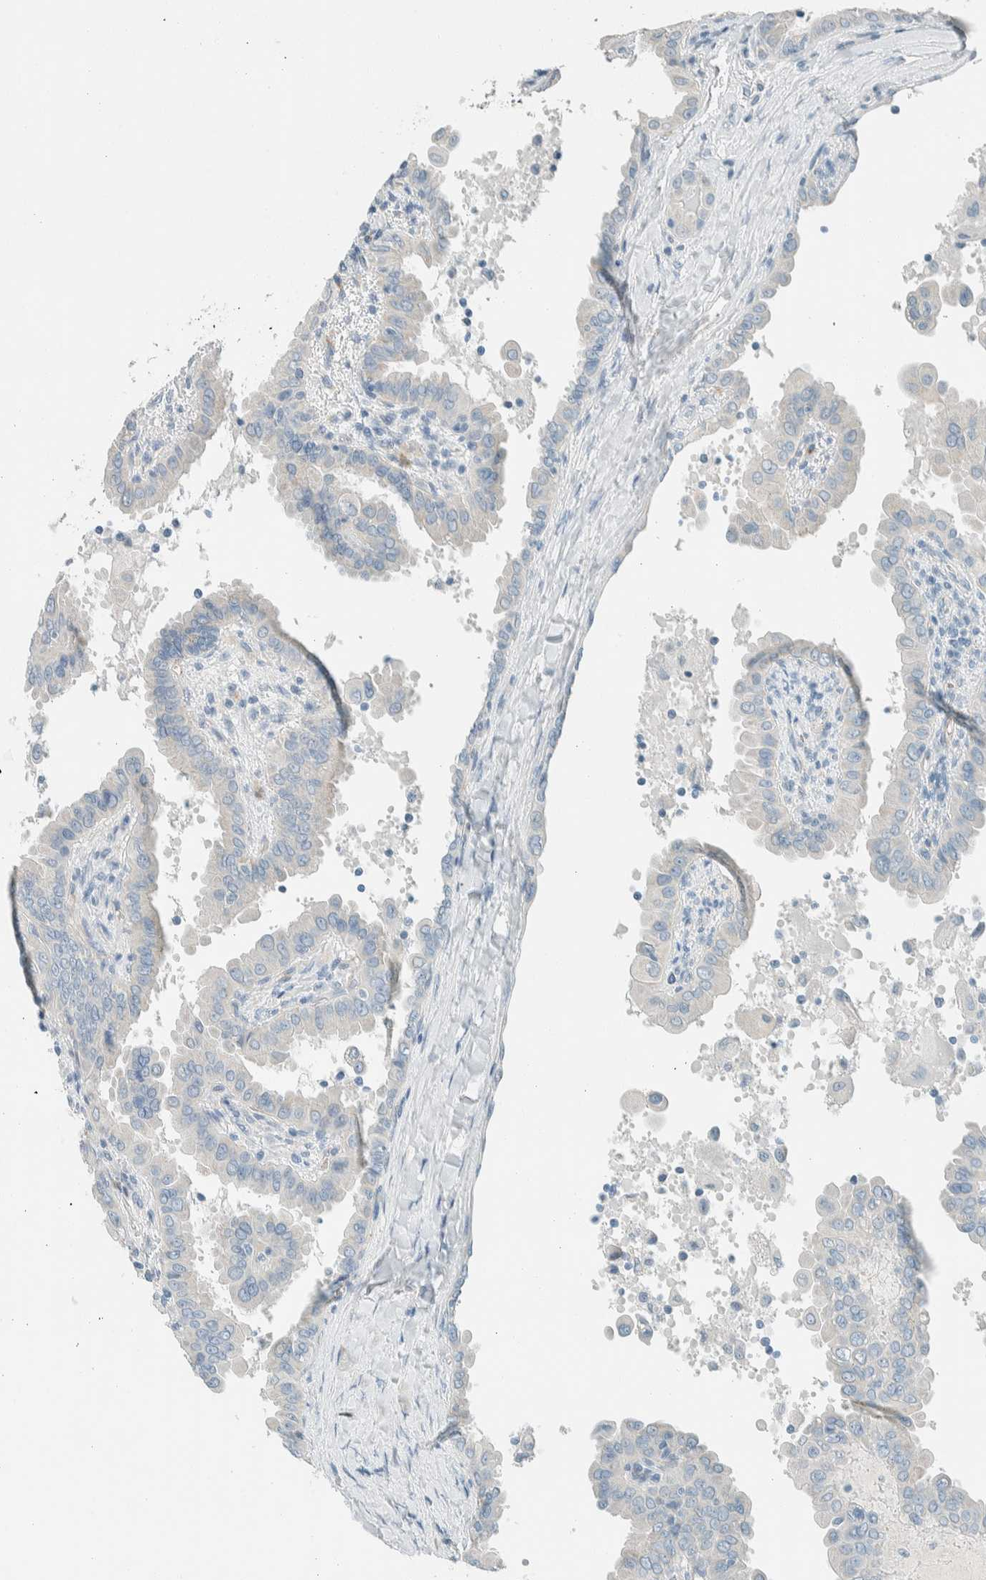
{"staining": {"intensity": "negative", "quantity": "none", "location": "none"}, "tissue": "thyroid cancer", "cell_type": "Tumor cells", "image_type": "cancer", "snomed": [{"axis": "morphology", "description": "Papillary adenocarcinoma, NOS"}, {"axis": "topography", "description": "Thyroid gland"}], "caption": "This is an immunohistochemistry image of human papillary adenocarcinoma (thyroid). There is no positivity in tumor cells.", "gene": "SLFN12", "patient": {"sex": "male", "age": 33}}